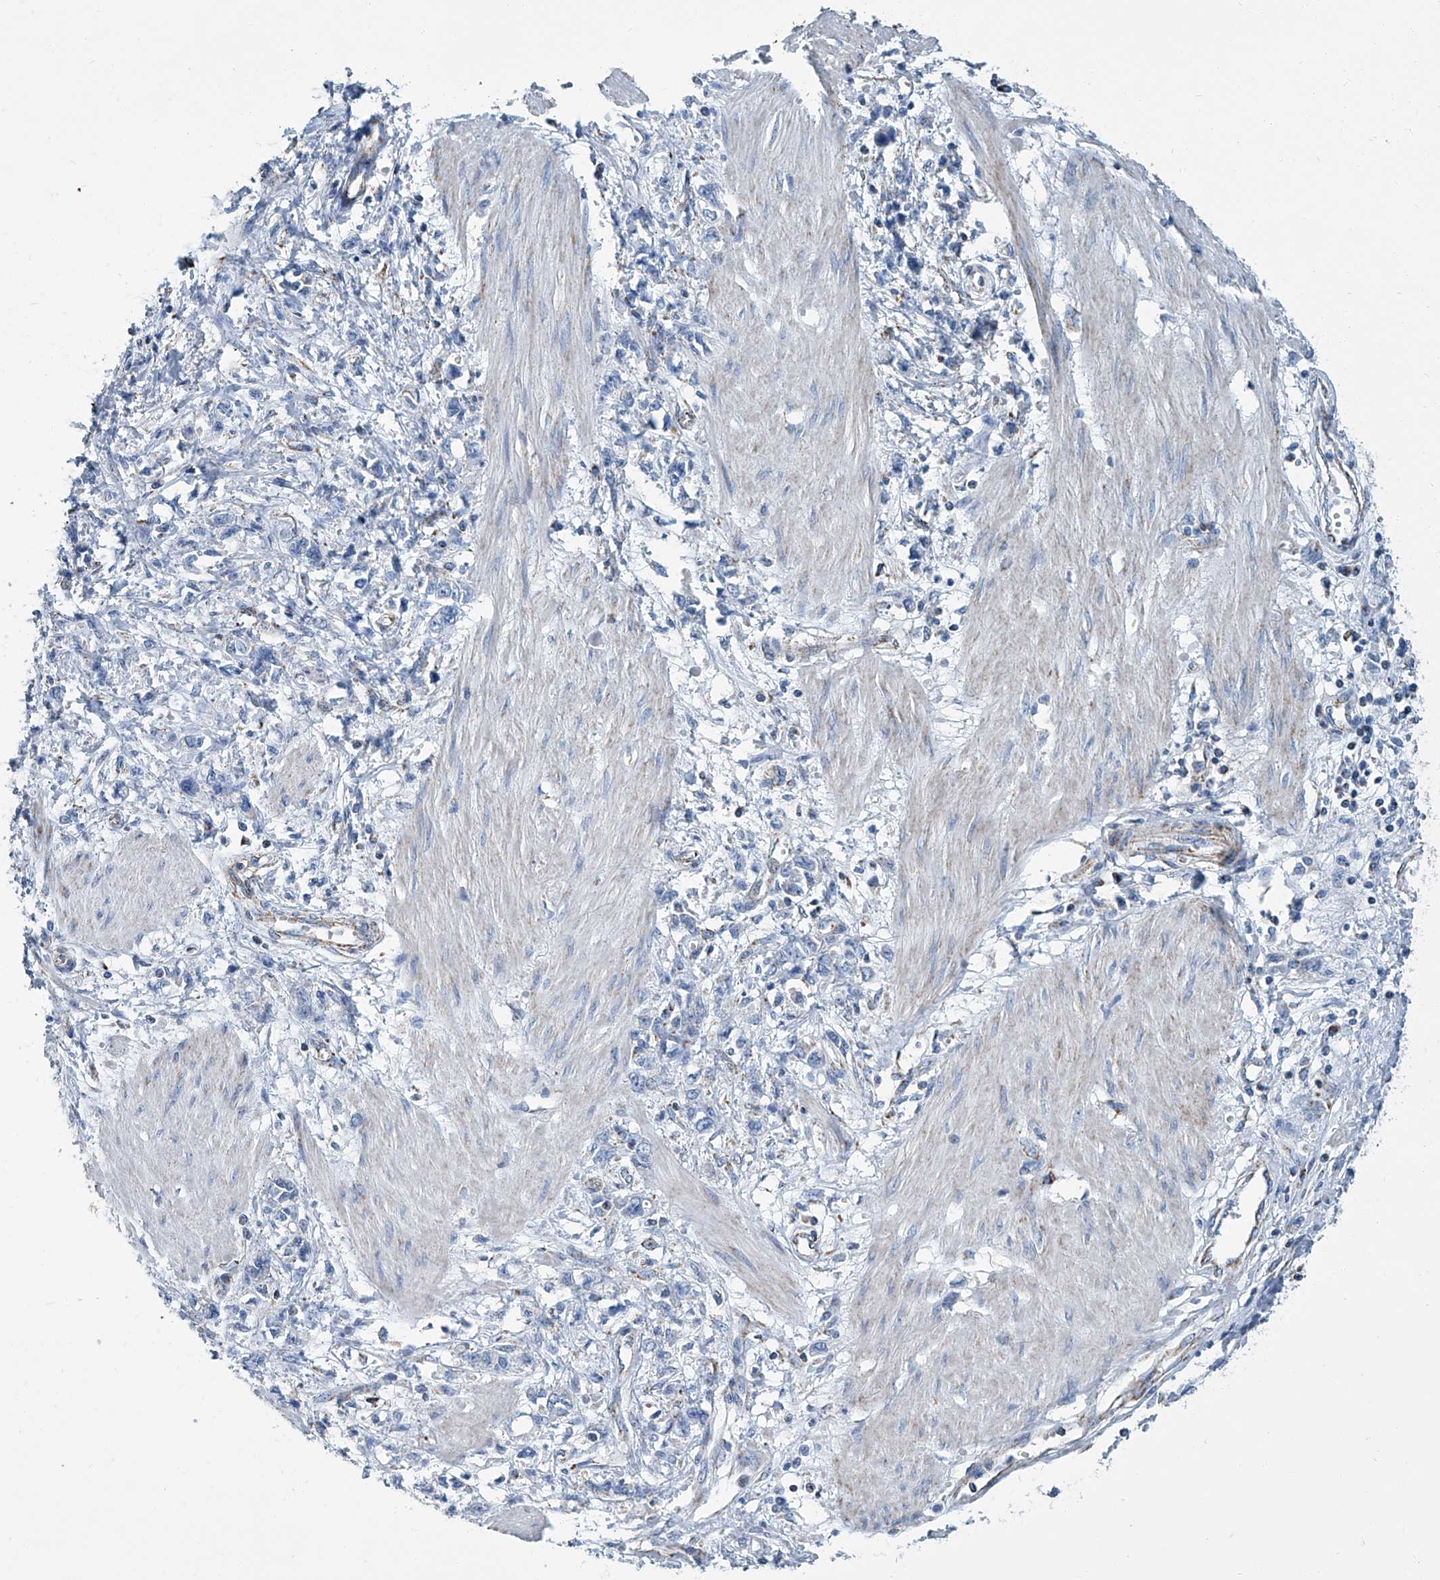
{"staining": {"intensity": "negative", "quantity": "none", "location": "none"}, "tissue": "stomach cancer", "cell_type": "Tumor cells", "image_type": "cancer", "snomed": [{"axis": "morphology", "description": "Adenocarcinoma, NOS"}, {"axis": "topography", "description": "Stomach"}], "caption": "Stomach cancer (adenocarcinoma) was stained to show a protein in brown. There is no significant expression in tumor cells.", "gene": "MT-ND1", "patient": {"sex": "female", "age": 76}}